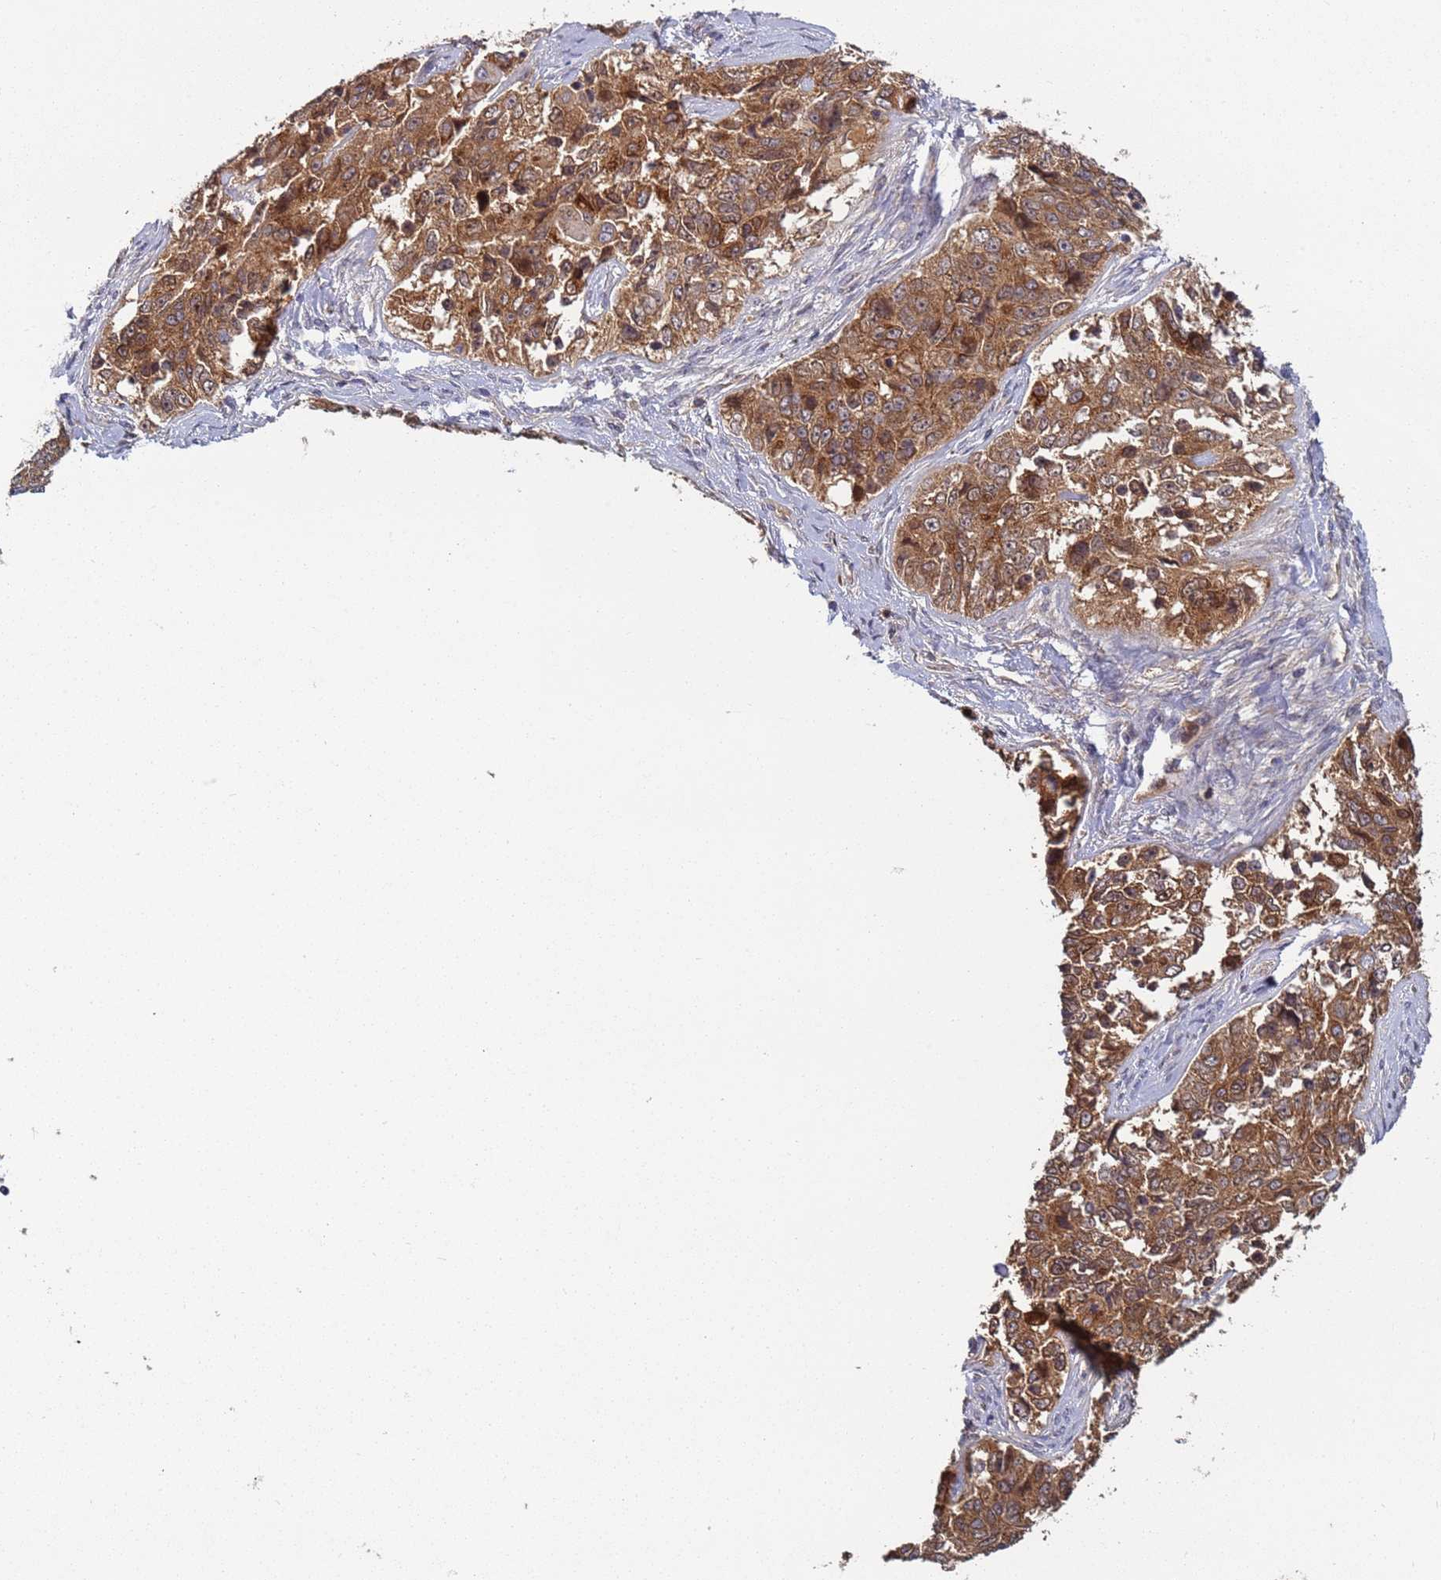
{"staining": {"intensity": "strong", "quantity": ">75%", "location": "cytoplasmic/membranous"}, "tissue": "ovarian cancer", "cell_type": "Tumor cells", "image_type": "cancer", "snomed": [{"axis": "morphology", "description": "Carcinoma, endometroid"}, {"axis": "topography", "description": "Ovary"}], "caption": "A photomicrograph showing strong cytoplasmic/membranous positivity in approximately >75% of tumor cells in ovarian cancer (endometroid carcinoma), as visualized by brown immunohistochemical staining.", "gene": "OR5A2", "patient": {"sex": "female", "age": 51}}